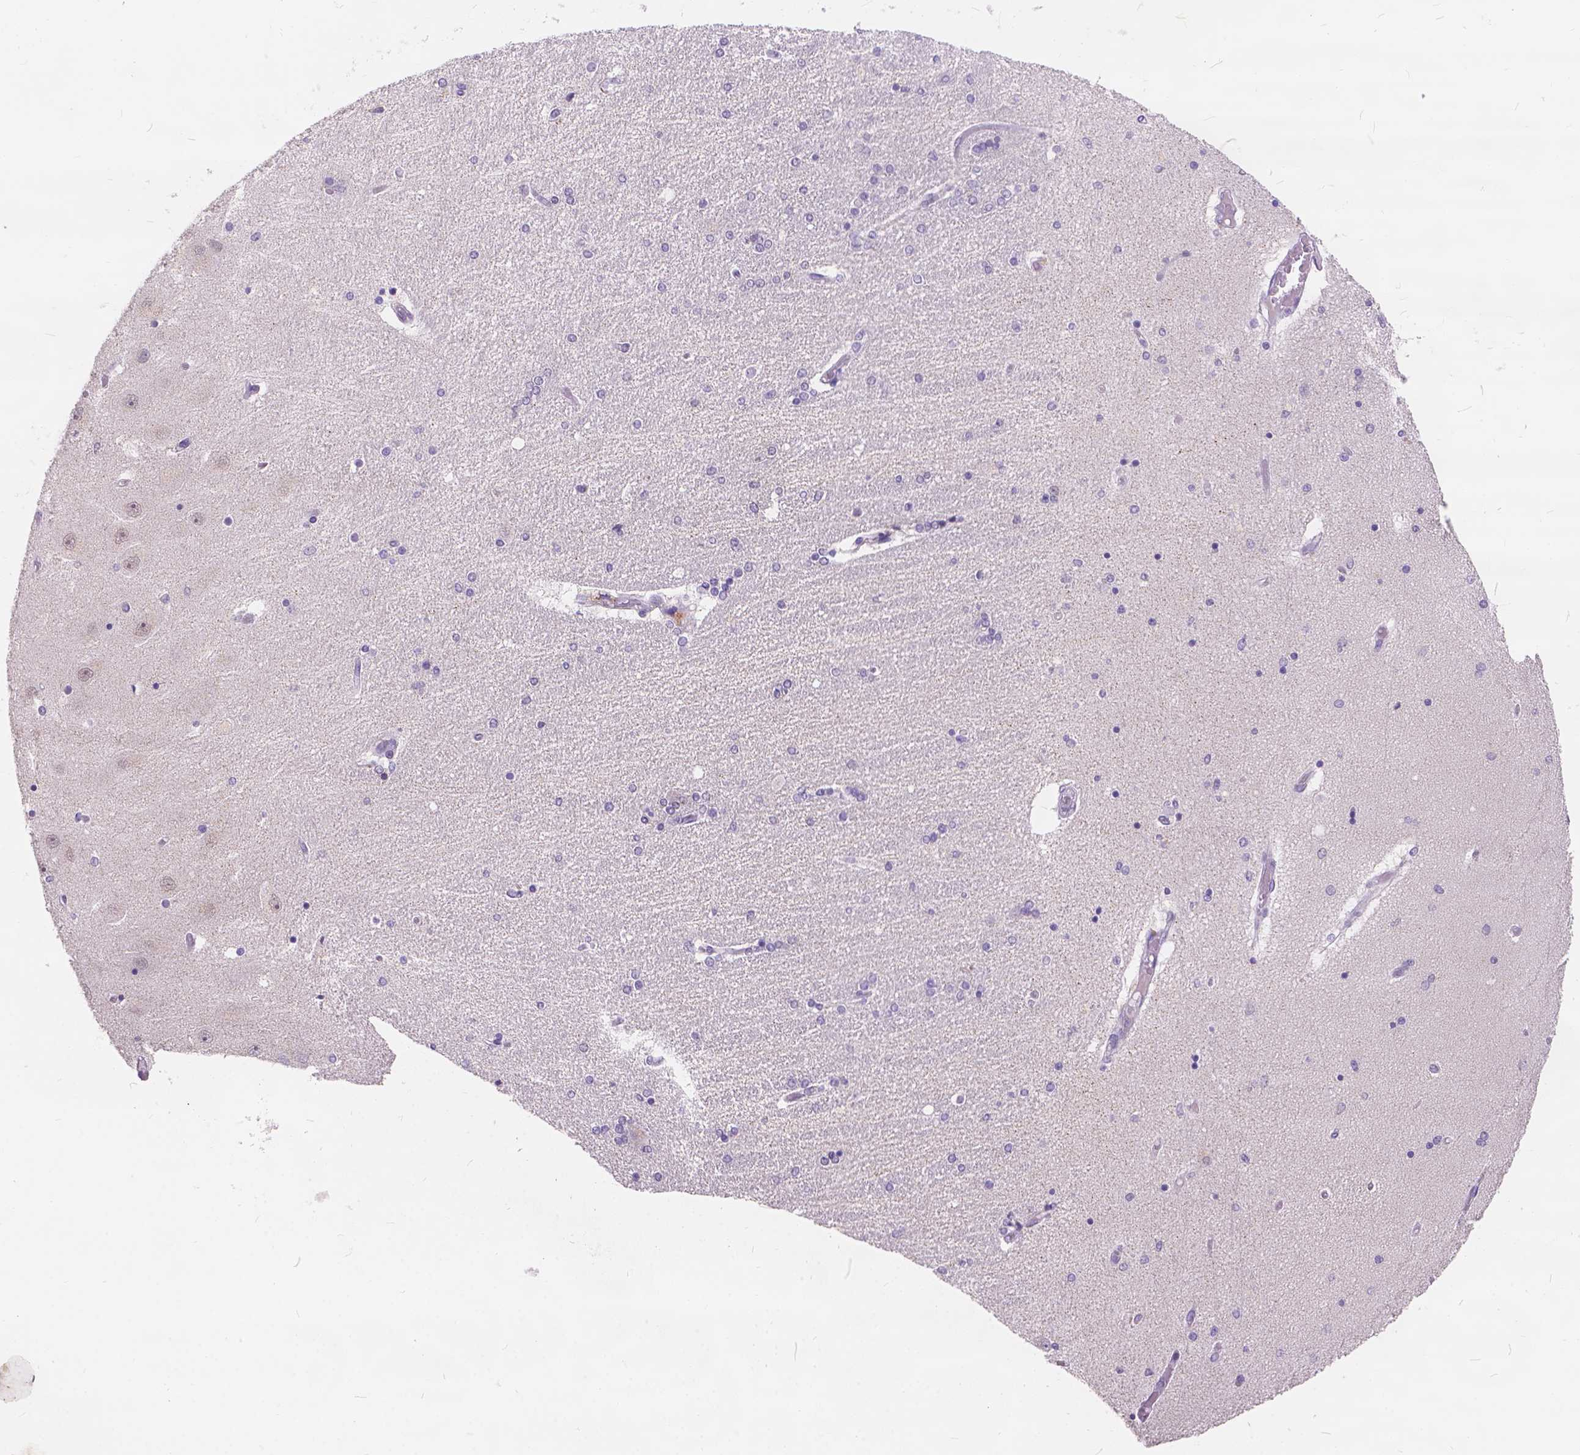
{"staining": {"intensity": "negative", "quantity": "none", "location": "none"}, "tissue": "hippocampus", "cell_type": "Glial cells", "image_type": "normal", "snomed": [{"axis": "morphology", "description": "Normal tissue, NOS"}, {"axis": "topography", "description": "Hippocampus"}], "caption": "This is a micrograph of immunohistochemistry staining of benign hippocampus, which shows no positivity in glial cells. (DAB (3,3'-diaminobenzidine) IHC with hematoxylin counter stain).", "gene": "FAM53A", "patient": {"sex": "female", "age": 54}}